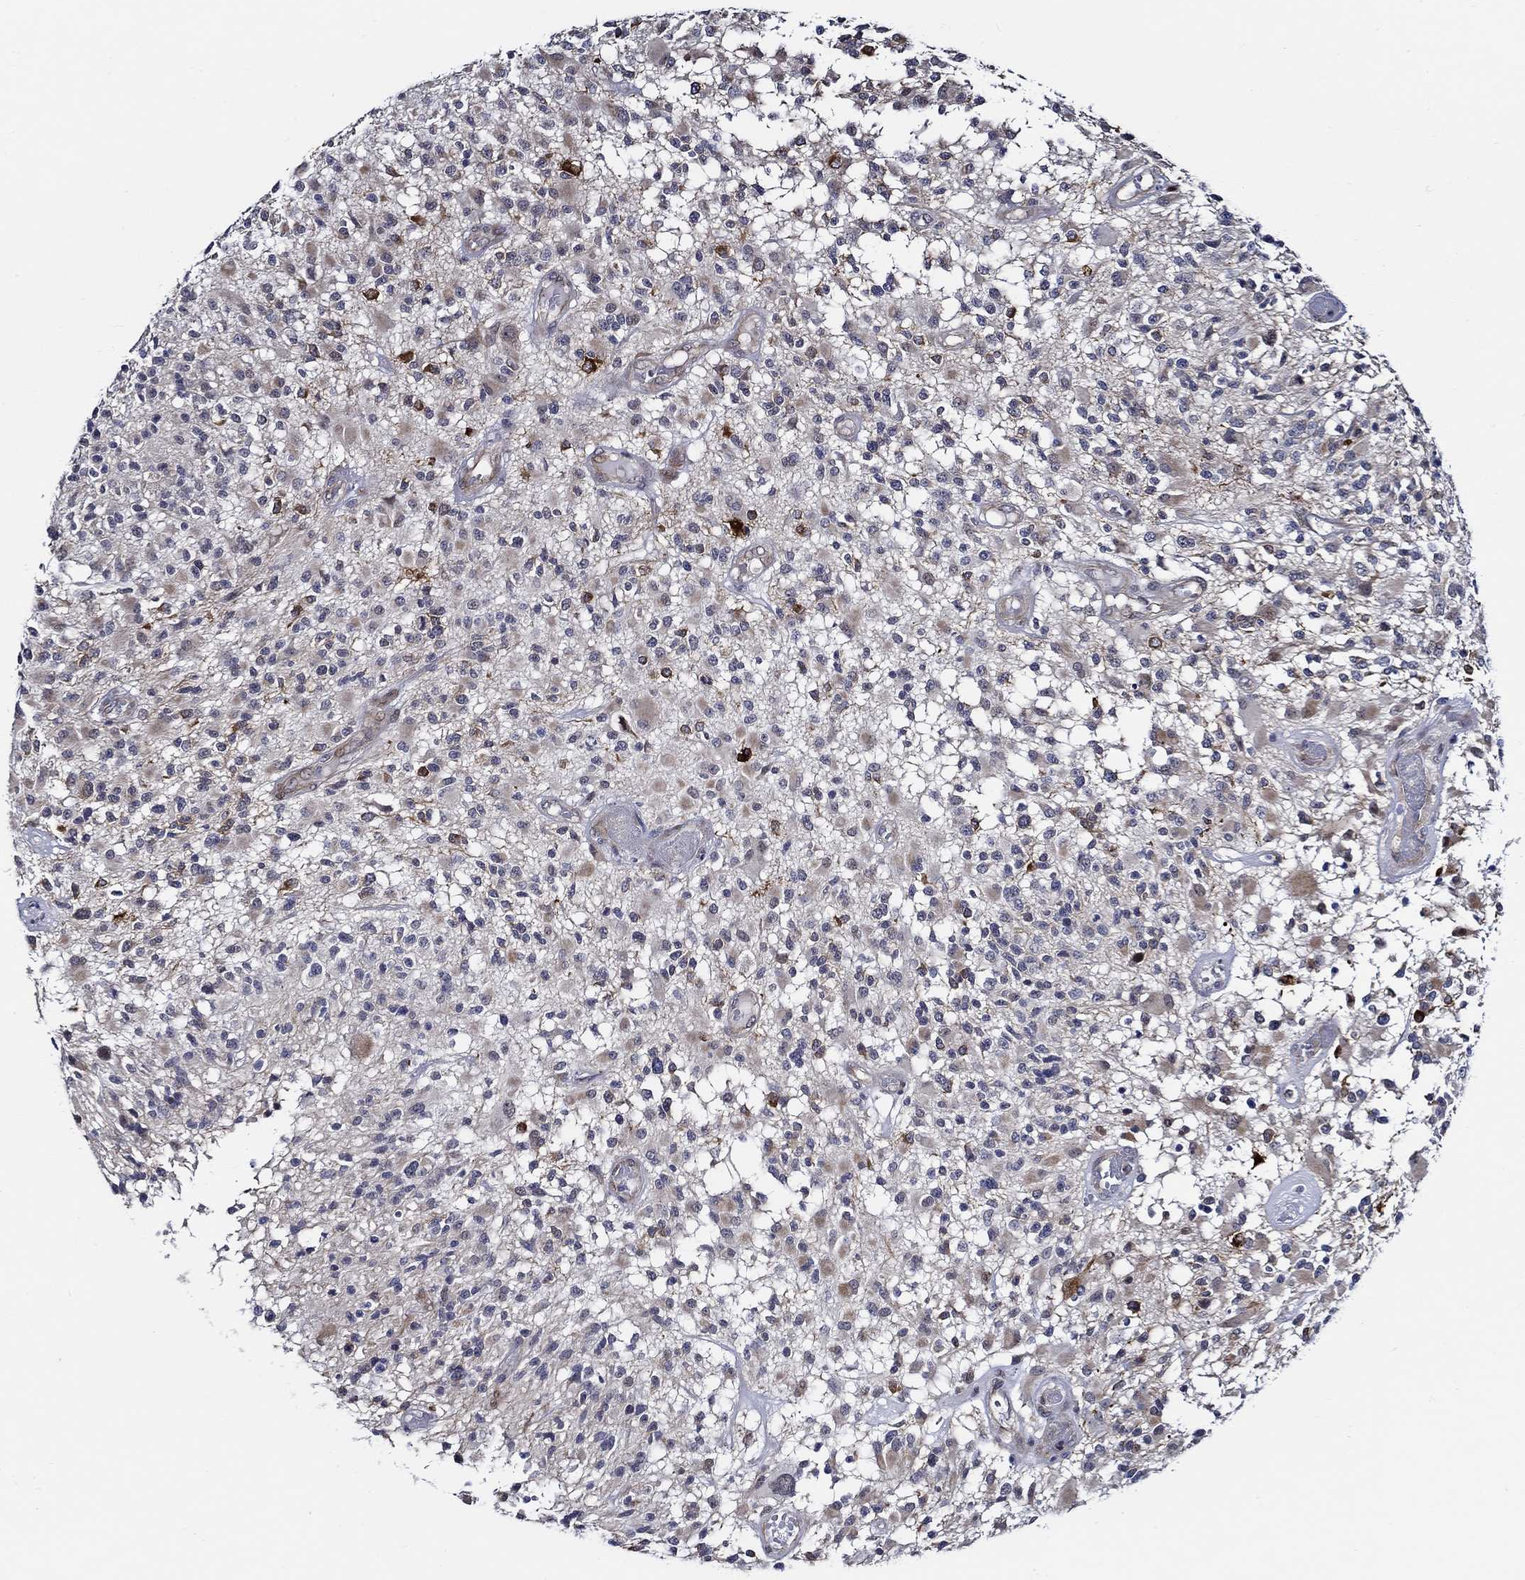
{"staining": {"intensity": "negative", "quantity": "none", "location": "none"}, "tissue": "glioma", "cell_type": "Tumor cells", "image_type": "cancer", "snomed": [{"axis": "morphology", "description": "Glioma, malignant, High grade"}, {"axis": "topography", "description": "Brain"}], "caption": "High-grade glioma (malignant) was stained to show a protein in brown. There is no significant expression in tumor cells.", "gene": "C8orf48", "patient": {"sex": "female", "age": 63}}